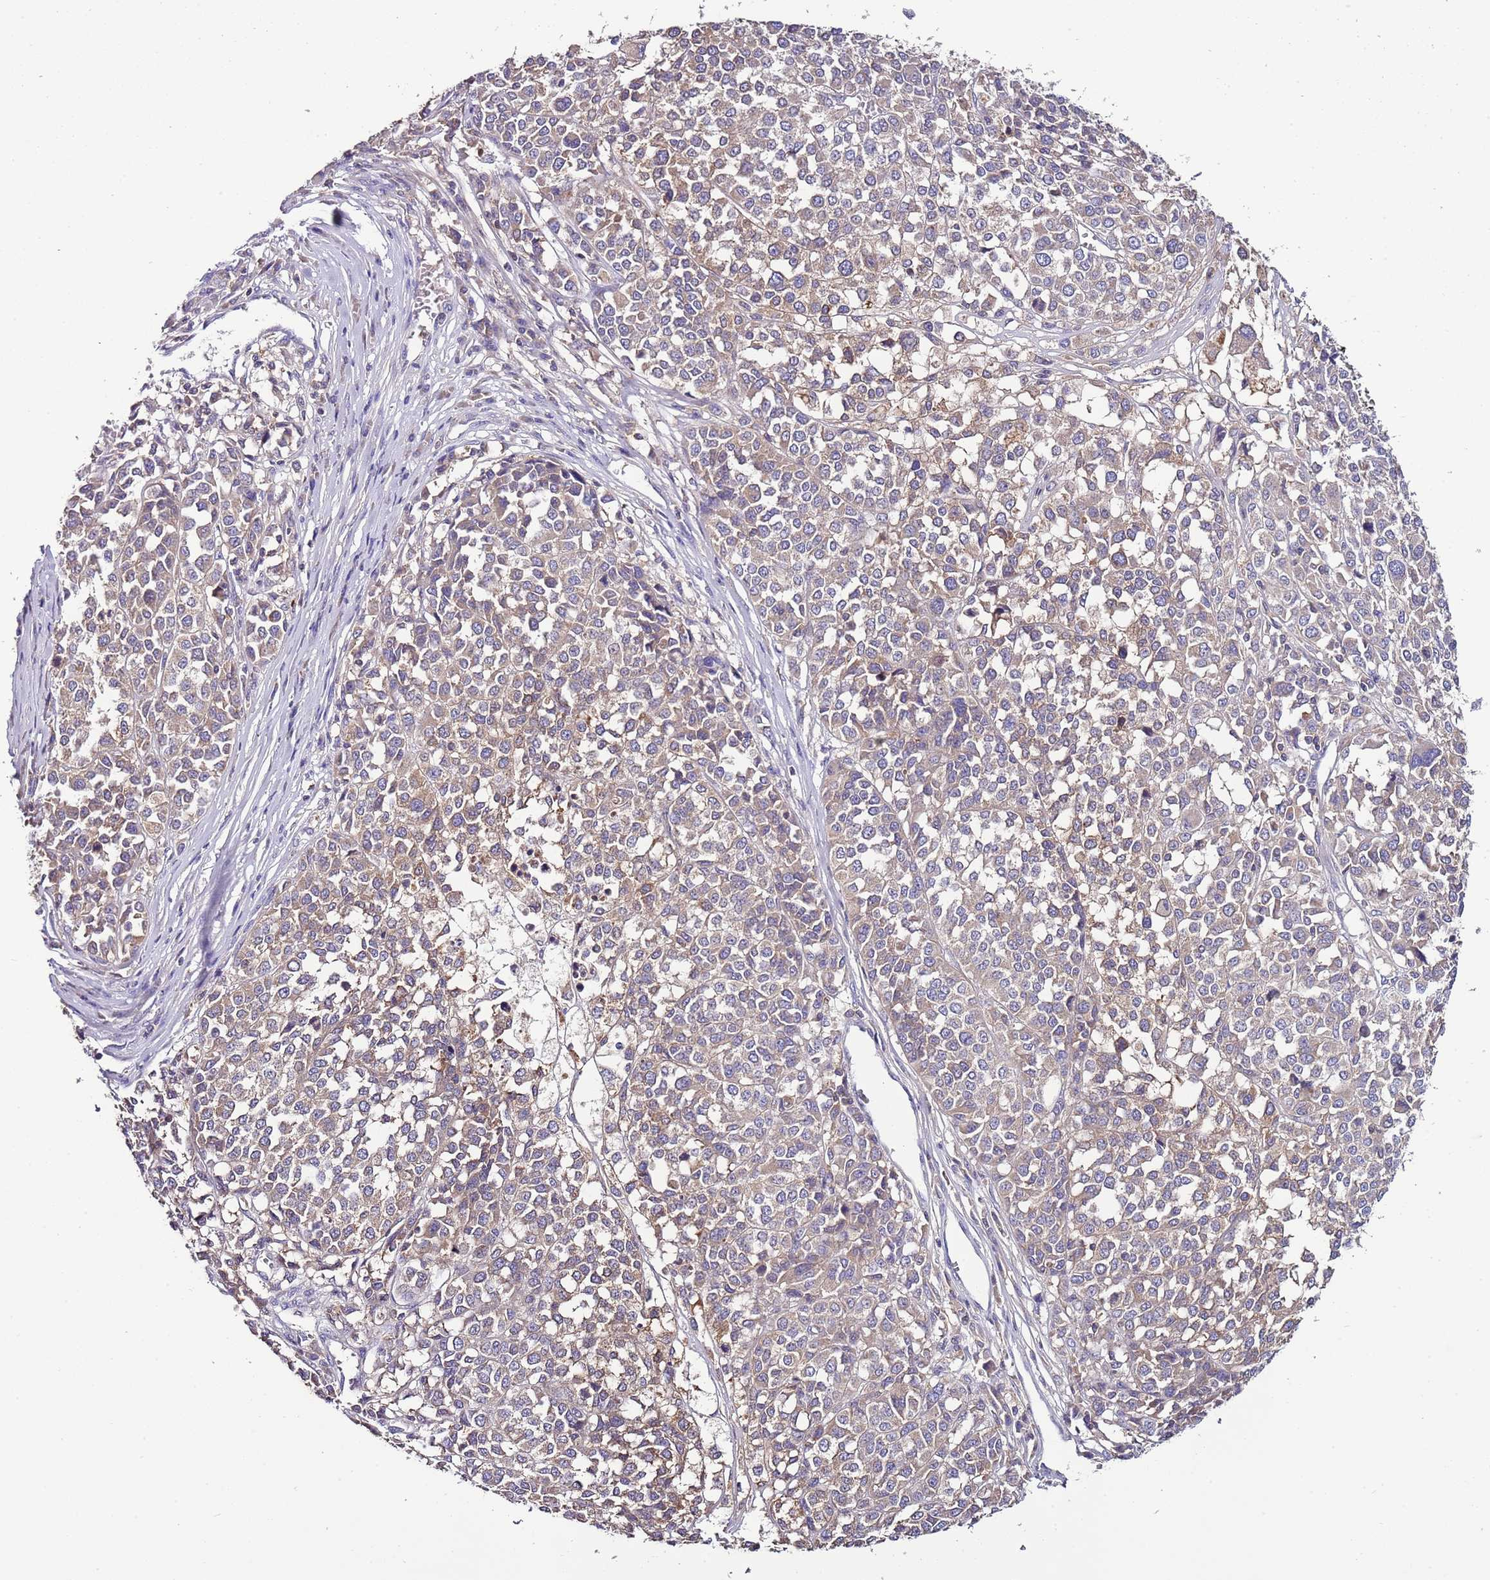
{"staining": {"intensity": "weak", "quantity": ">75%", "location": "cytoplasmic/membranous"}, "tissue": "melanoma", "cell_type": "Tumor cells", "image_type": "cancer", "snomed": [{"axis": "morphology", "description": "Malignant melanoma, Metastatic site"}, {"axis": "topography", "description": "Lymph node"}], "caption": "Protein staining shows weak cytoplasmic/membranous expression in approximately >75% of tumor cells in melanoma.", "gene": "IGIP", "patient": {"sex": "male", "age": 44}}